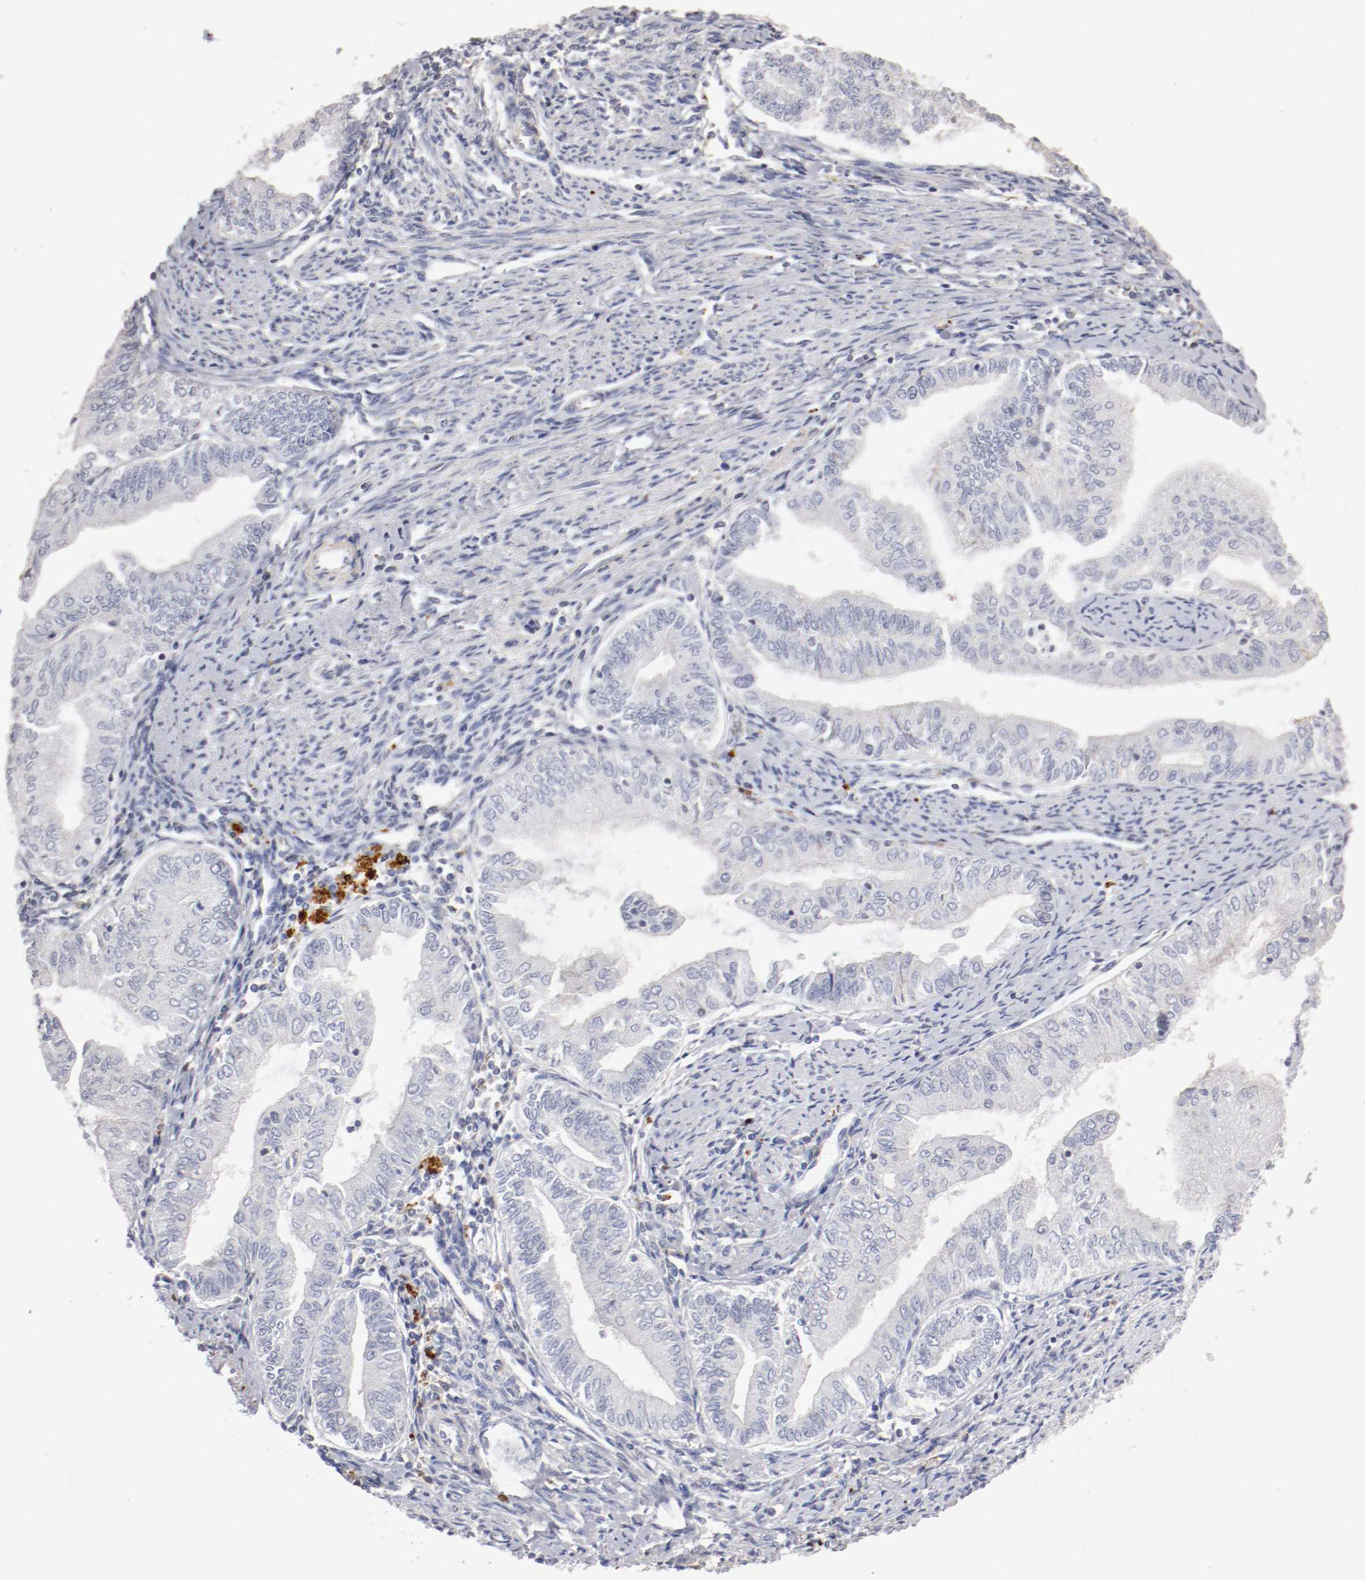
{"staining": {"intensity": "negative", "quantity": "none", "location": "none"}, "tissue": "endometrial cancer", "cell_type": "Tumor cells", "image_type": "cancer", "snomed": [{"axis": "morphology", "description": "Adenocarcinoma, NOS"}, {"axis": "topography", "description": "Endometrium"}], "caption": "There is no significant staining in tumor cells of endometrial adenocarcinoma.", "gene": "CDK6", "patient": {"sex": "female", "age": 66}}